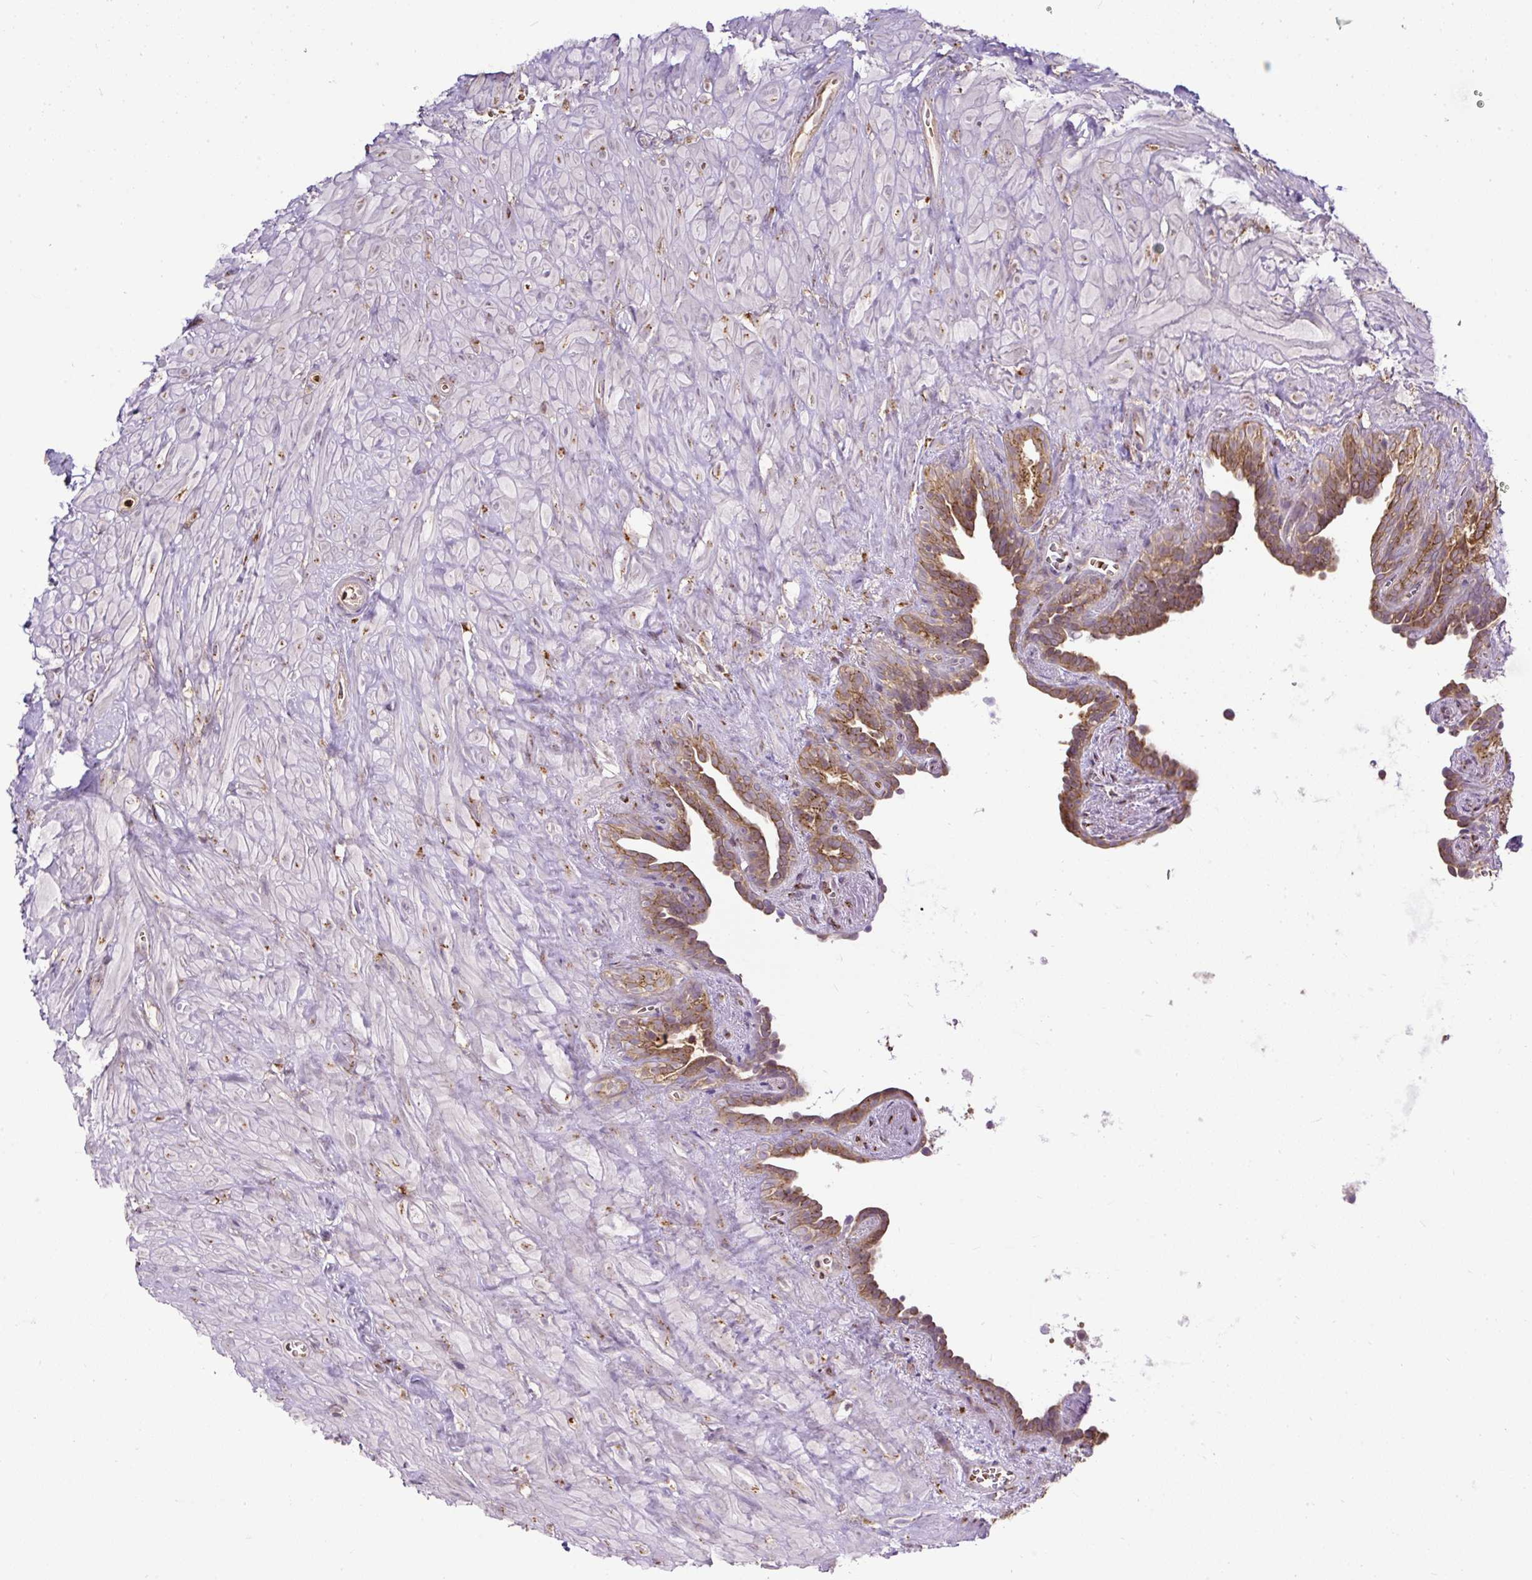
{"staining": {"intensity": "strong", "quantity": ">75%", "location": "cytoplasmic/membranous"}, "tissue": "seminal vesicle", "cell_type": "Glandular cells", "image_type": "normal", "snomed": [{"axis": "morphology", "description": "Normal tissue, NOS"}, {"axis": "topography", "description": "Seminal veicle"}], "caption": "IHC histopathology image of normal seminal vesicle stained for a protein (brown), which displays high levels of strong cytoplasmic/membranous expression in approximately >75% of glandular cells.", "gene": "SMC4", "patient": {"sex": "male", "age": 76}}